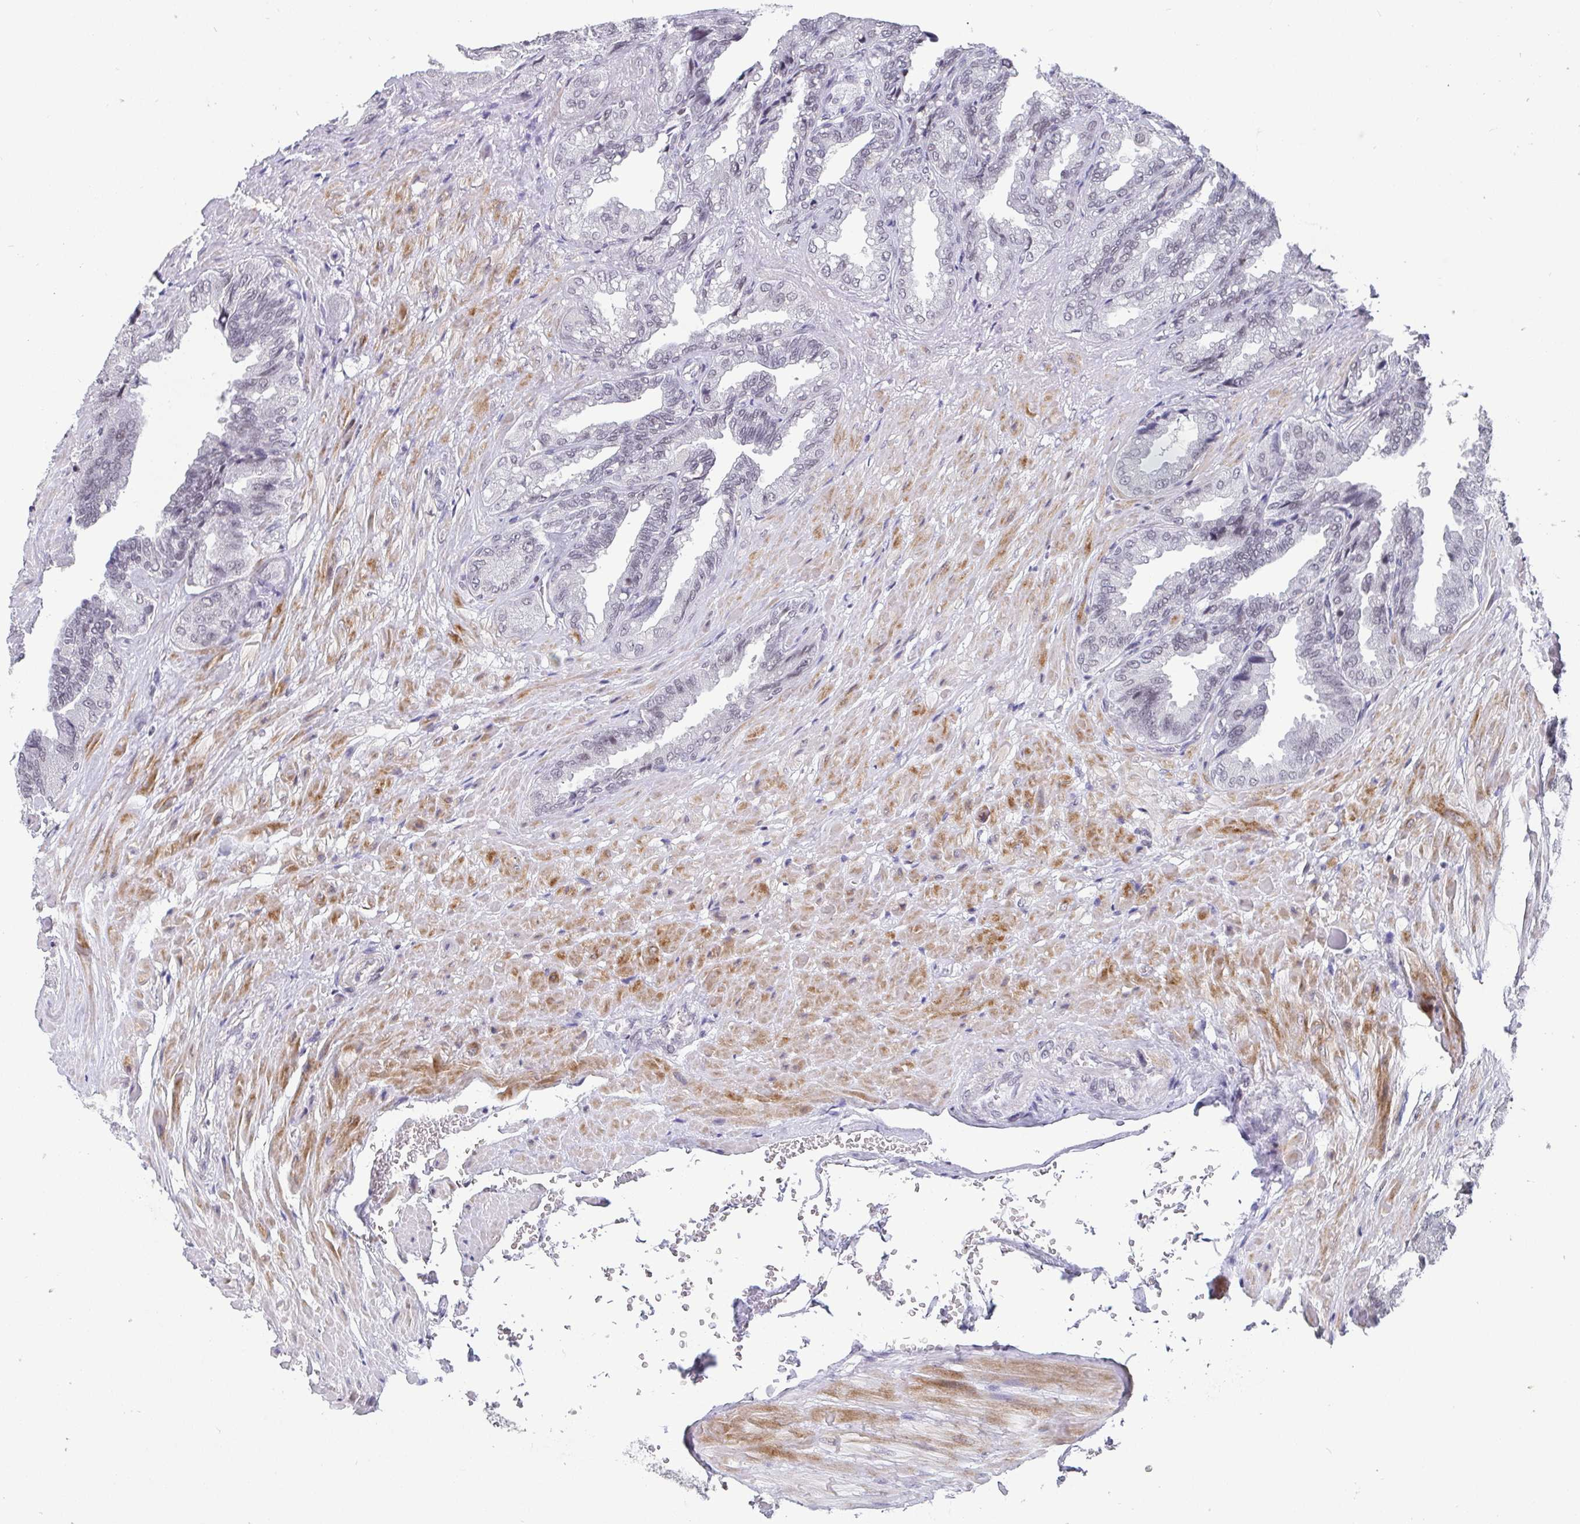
{"staining": {"intensity": "moderate", "quantity": "25%-75%", "location": "nuclear"}, "tissue": "seminal vesicle", "cell_type": "Glandular cells", "image_type": "normal", "snomed": [{"axis": "morphology", "description": "Normal tissue, NOS"}, {"axis": "topography", "description": "Seminal veicle"}], "caption": "IHC histopathology image of unremarkable seminal vesicle: human seminal vesicle stained using immunohistochemistry (IHC) reveals medium levels of moderate protein expression localized specifically in the nuclear of glandular cells, appearing as a nuclear brown color.", "gene": "CTCF", "patient": {"sex": "male", "age": 68}}